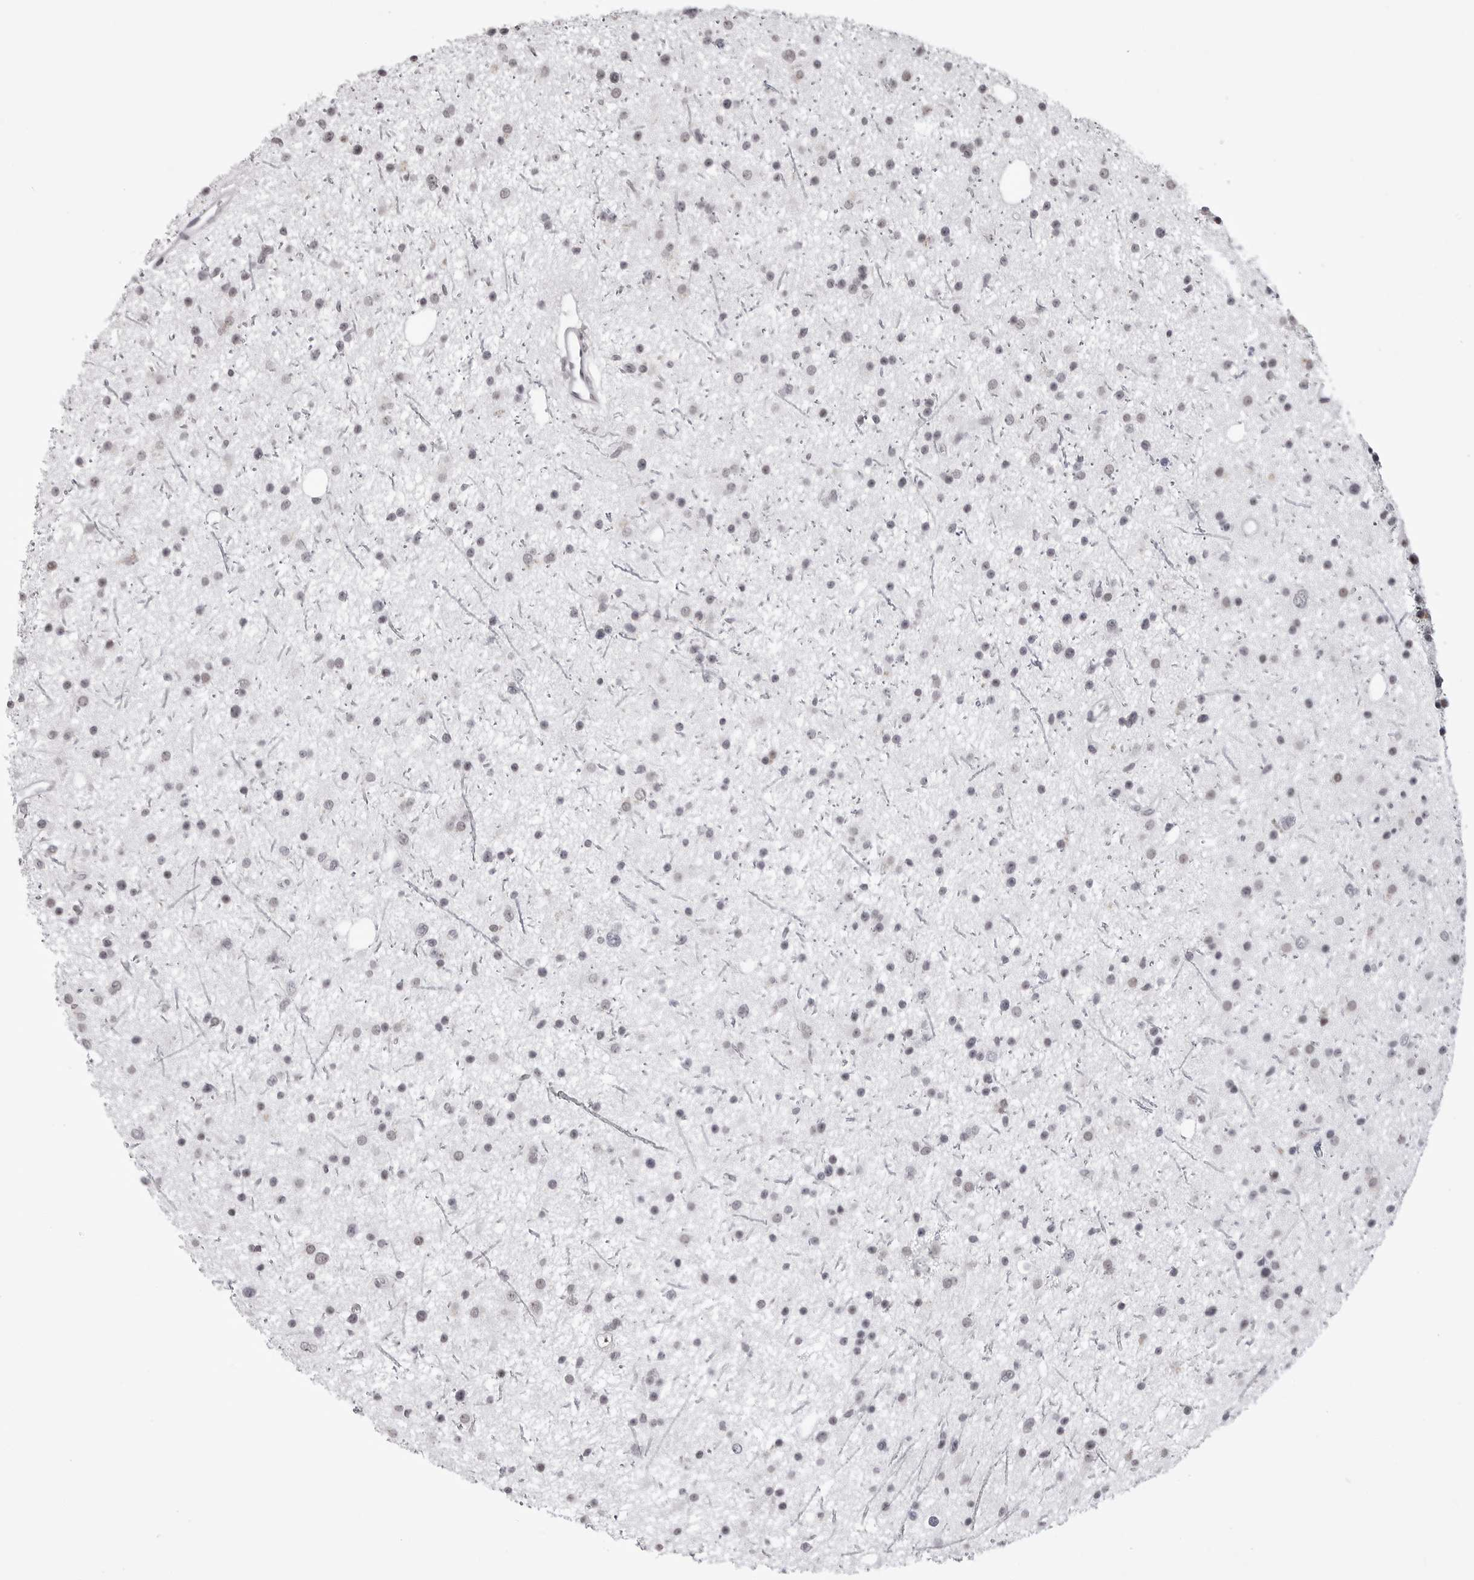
{"staining": {"intensity": "negative", "quantity": "none", "location": "none"}, "tissue": "glioma", "cell_type": "Tumor cells", "image_type": "cancer", "snomed": [{"axis": "morphology", "description": "Glioma, malignant, Low grade"}, {"axis": "topography", "description": "Cerebral cortex"}], "caption": "A high-resolution histopathology image shows immunohistochemistry staining of glioma, which exhibits no significant positivity in tumor cells.", "gene": "PHF3", "patient": {"sex": "female", "age": 39}}